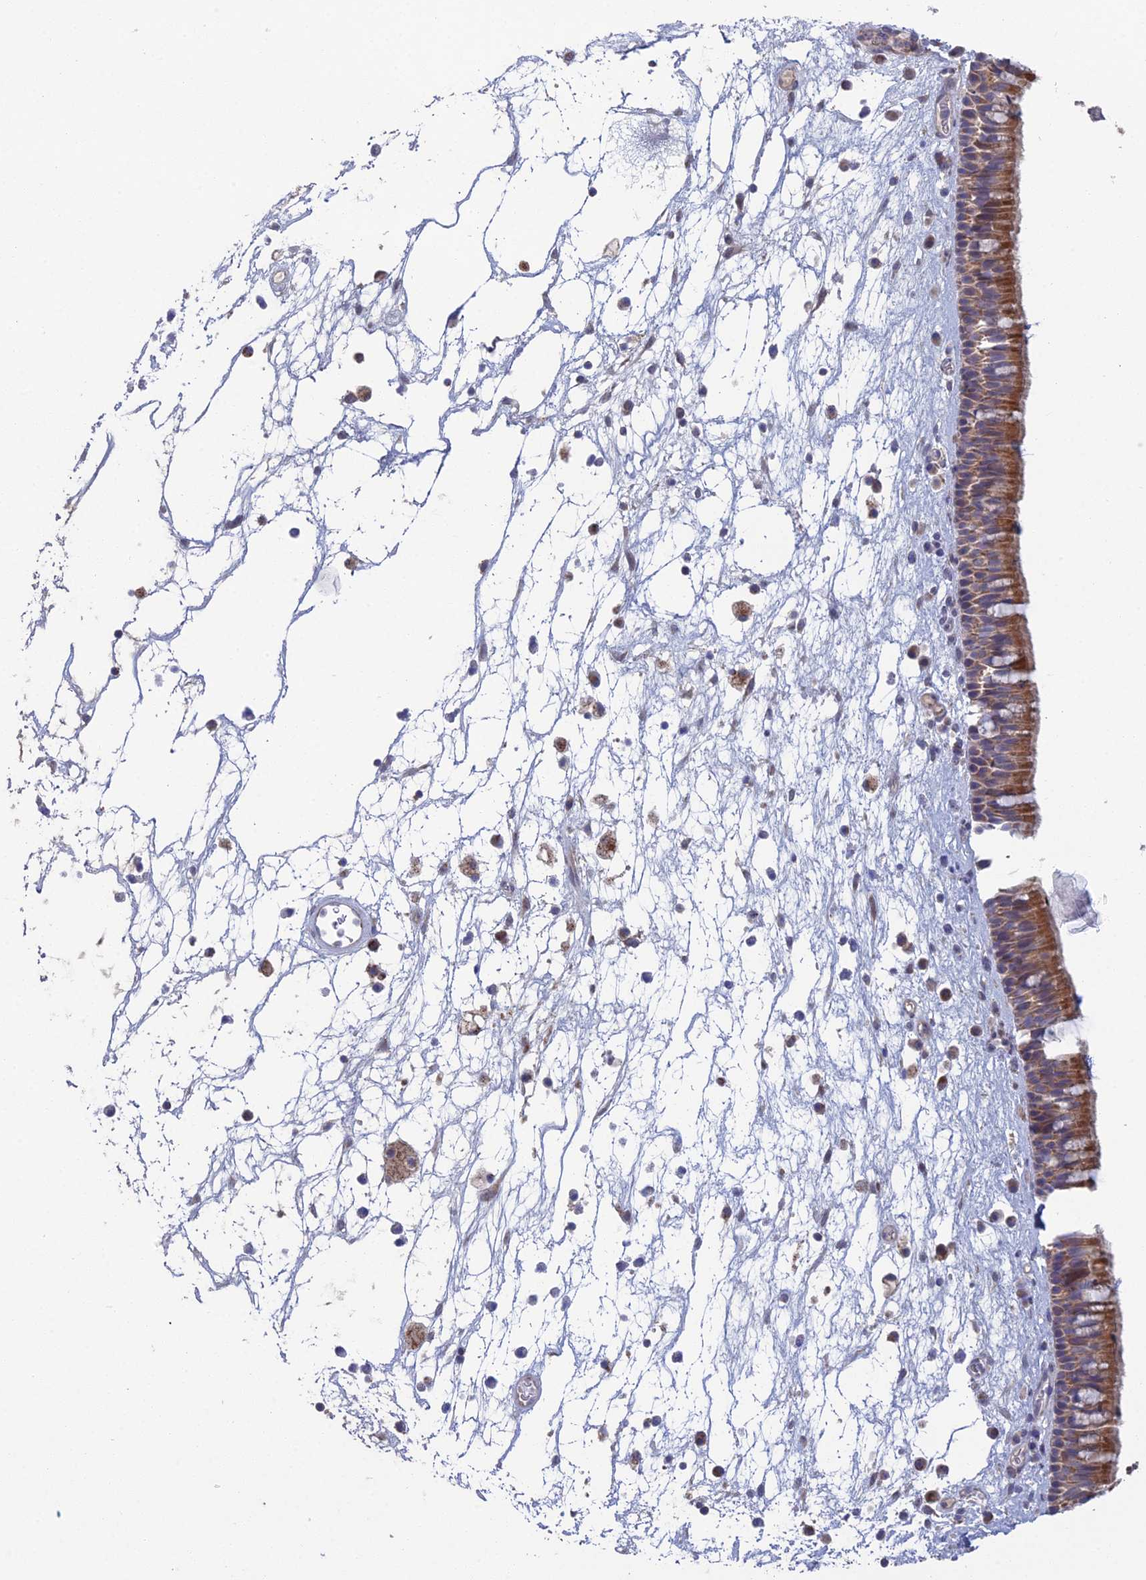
{"staining": {"intensity": "moderate", "quantity": ">75%", "location": "cytoplasmic/membranous"}, "tissue": "nasopharynx", "cell_type": "Respiratory epithelial cells", "image_type": "normal", "snomed": [{"axis": "morphology", "description": "Normal tissue, NOS"}, {"axis": "morphology", "description": "Inflammation, NOS"}, {"axis": "morphology", "description": "Malignant melanoma, Metastatic site"}, {"axis": "topography", "description": "Nasopharynx"}], "caption": "IHC micrograph of benign nasopharynx stained for a protein (brown), which reveals medium levels of moderate cytoplasmic/membranous expression in about >75% of respiratory epithelial cells.", "gene": "ARL16", "patient": {"sex": "male", "age": 70}}